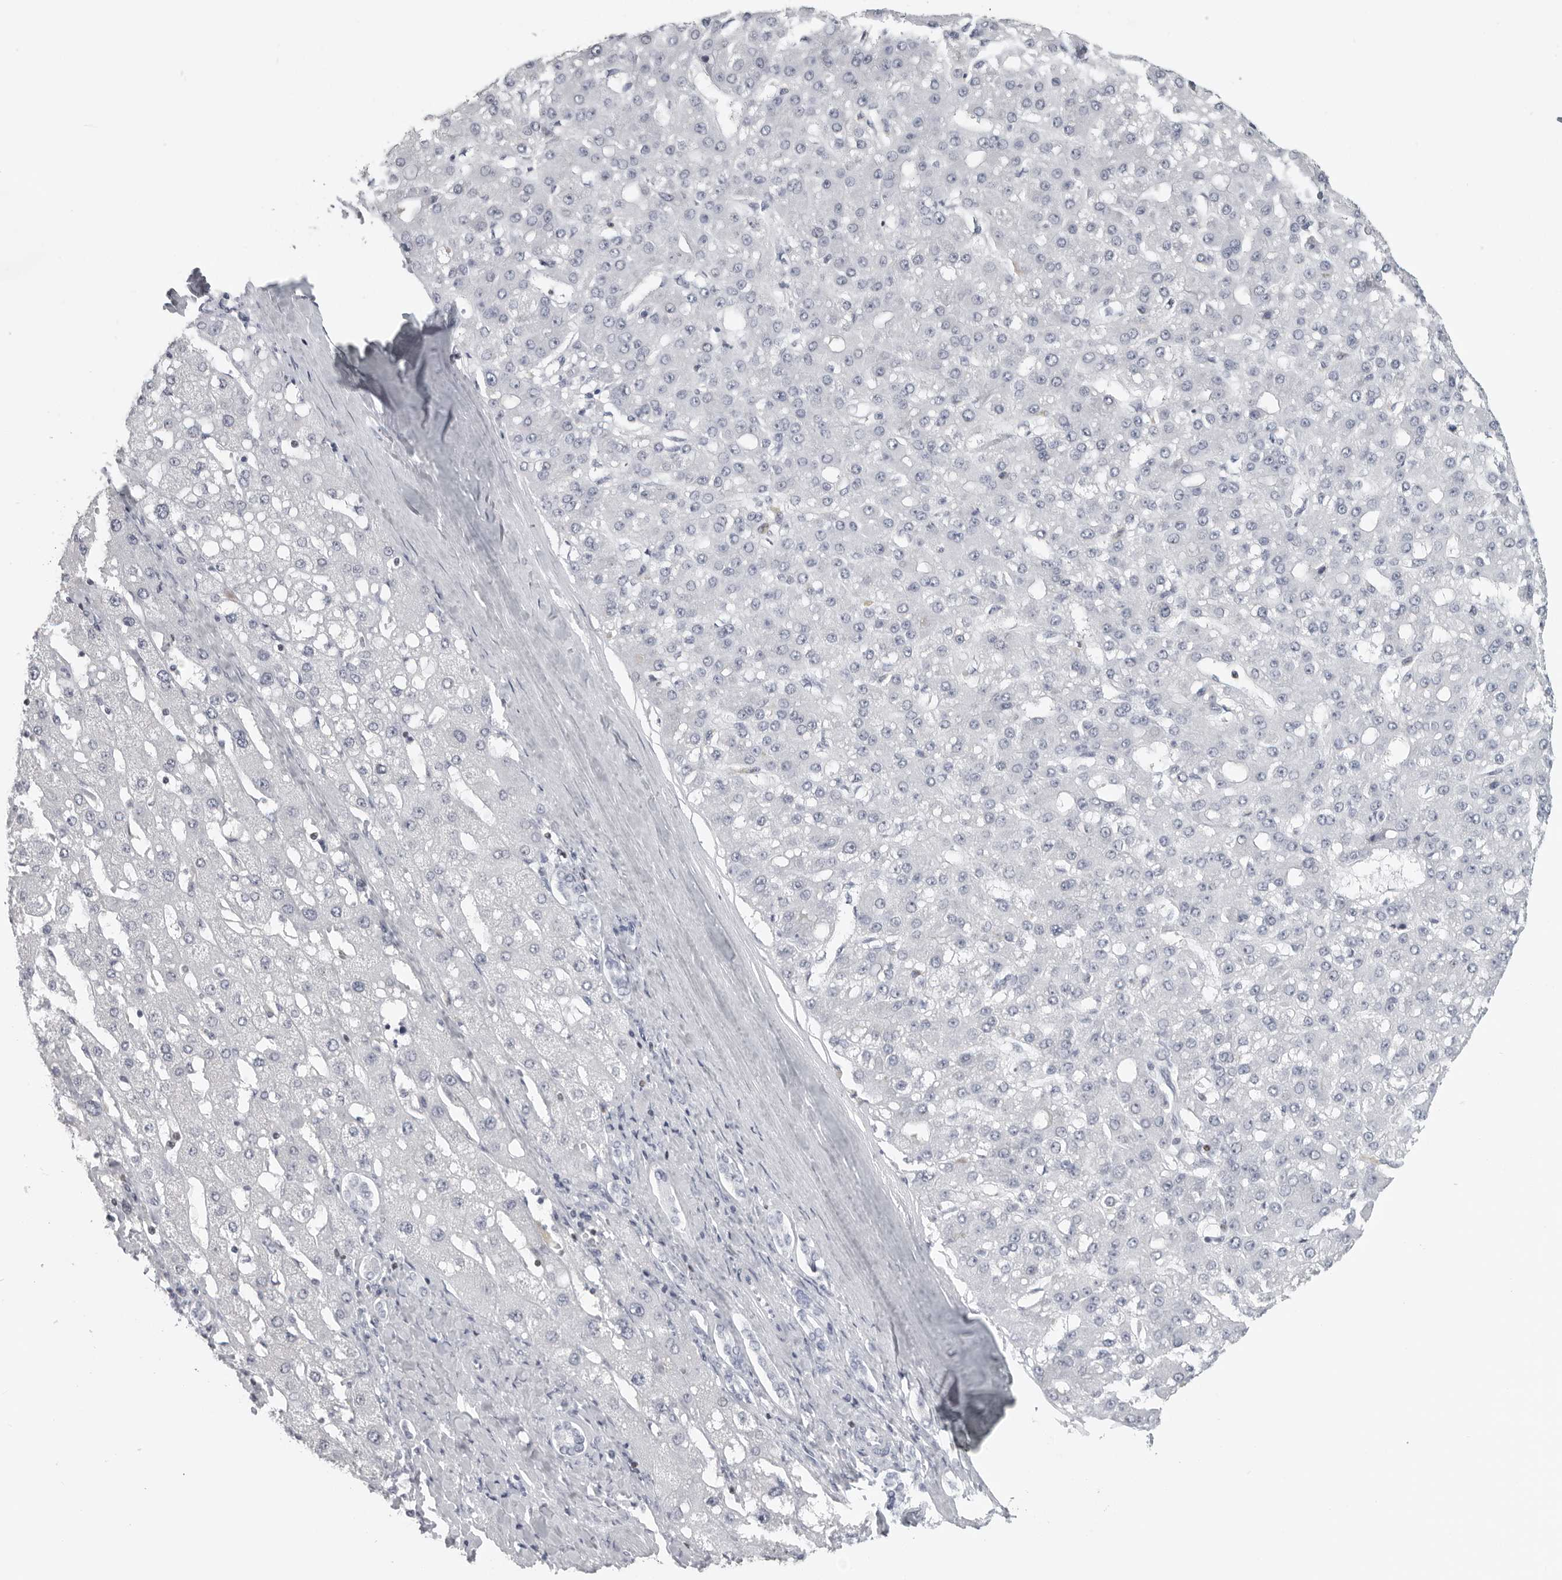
{"staining": {"intensity": "negative", "quantity": "none", "location": "none"}, "tissue": "liver cancer", "cell_type": "Tumor cells", "image_type": "cancer", "snomed": [{"axis": "morphology", "description": "Carcinoma, Hepatocellular, NOS"}, {"axis": "topography", "description": "Liver"}], "caption": "Liver hepatocellular carcinoma was stained to show a protein in brown. There is no significant positivity in tumor cells.", "gene": "SATB2", "patient": {"sex": "male", "age": 67}}